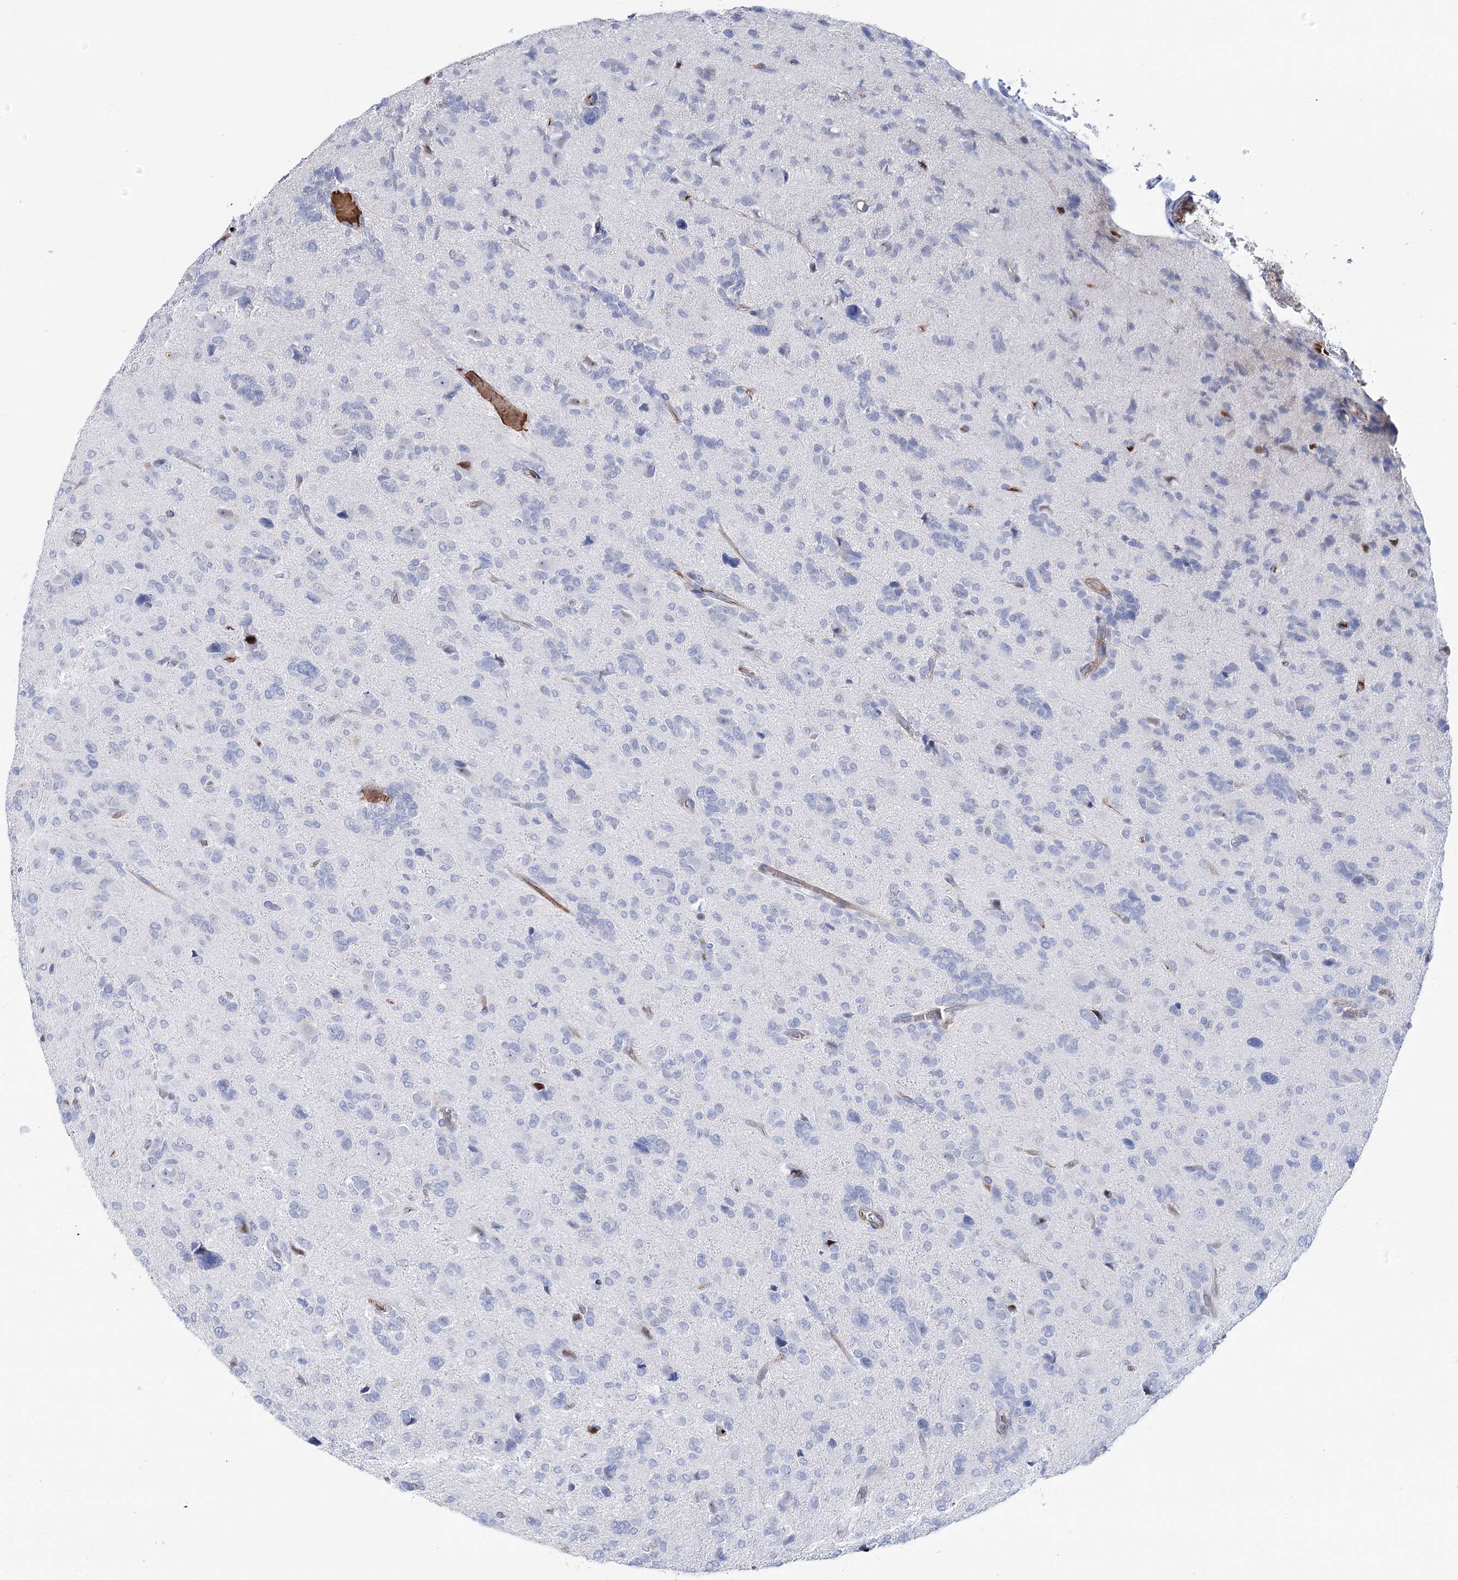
{"staining": {"intensity": "negative", "quantity": "none", "location": "none"}, "tissue": "glioma", "cell_type": "Tumor cells", "image_type": "cancer", "snomed": [{"axis": "morphology", "description": "Glioma, malignant, High grade"}, {"axis": "topography", "description": "Brain"}], "caption": "High magnification brightfield microscopy of malignant glioma (high-grade) stained with DAB (3,3'-diaminobenzidine) (brown) and counterstained with hematoxylin (blue): tumor cells show no significant staining.", "gene": "ANKRD23", "patient": {"sex": "female", "age": 59}}